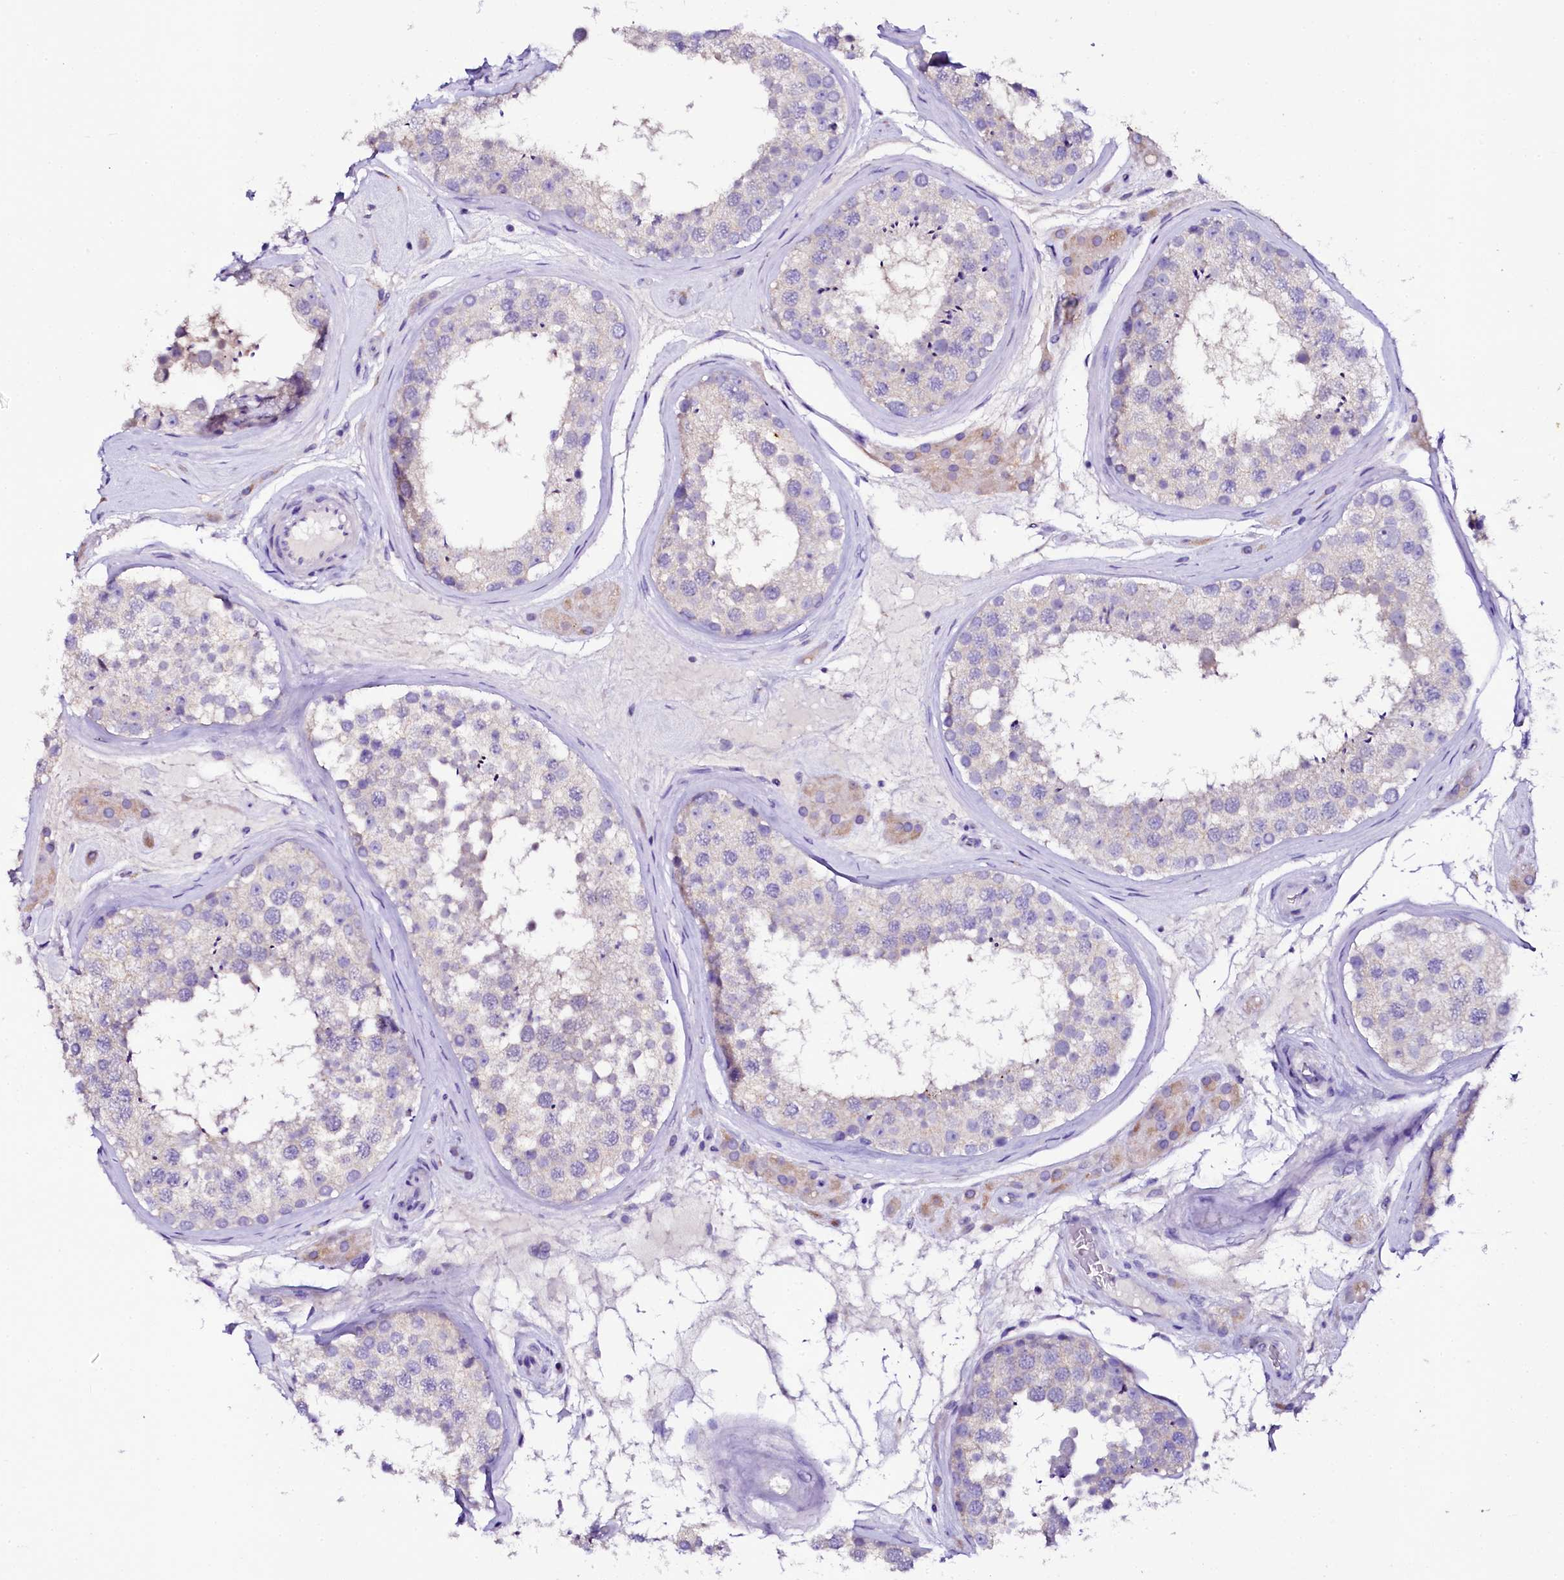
{"staining": {"intensity": "negative", "quantity": "none", "location": "none"}, "tissue": "testis", "cell_type": "Cells in seminiferous ducts", "image_type": "normal", "snomed": [{"axis": "morphology", "description": "Normal tissue, NOS"}, {"axis": "topography", "description": "Testis"}], "caption": "Immunohistochemistry (IHC) histopathology image of unremarkable testis: human testis stained with DAB reveals no significant protein staining in cells in seminiferous ducts. Nuclei are stained in blue.", "gene": "NAA16", "patient": {"sex": "male", "age": 46}}